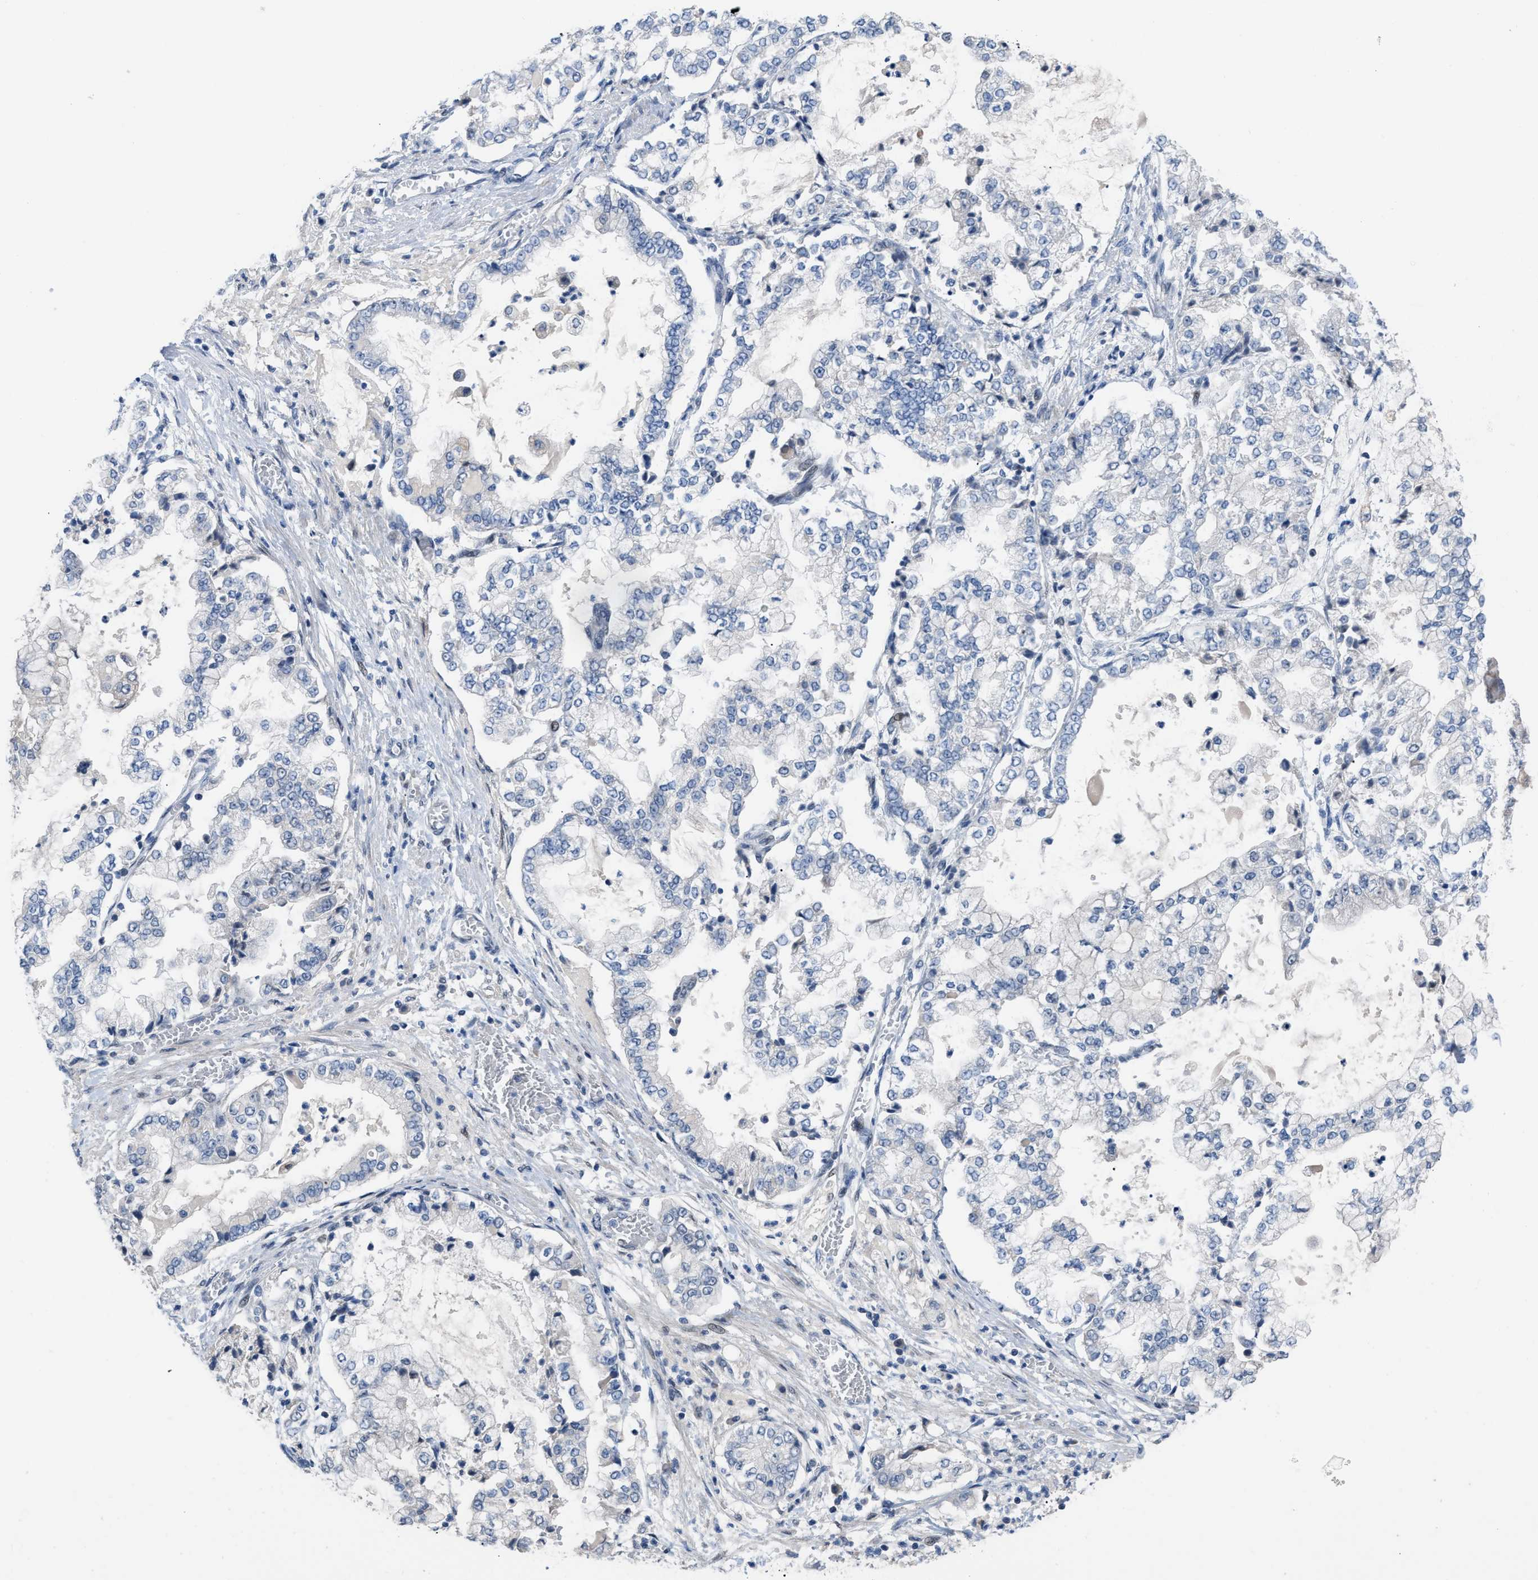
{"staining": {"intensity": "negative", "quantity": "none", "location": "none"}, "tissue": "stomach cancer", "cell_type": "Tumor cells", "image_type": "cancer", "snomed": [{"axis": "morphology", "description": "Adenocarcinoma, NOS"}, {"axis": "topography", "description": "Stomach"}], "caption": "Immunohistochemical staining of human stomach cancer shows no significant expression in tumor cells.", "gene": "SETDB1", "patient": {"sex": "male", "age": 76}}